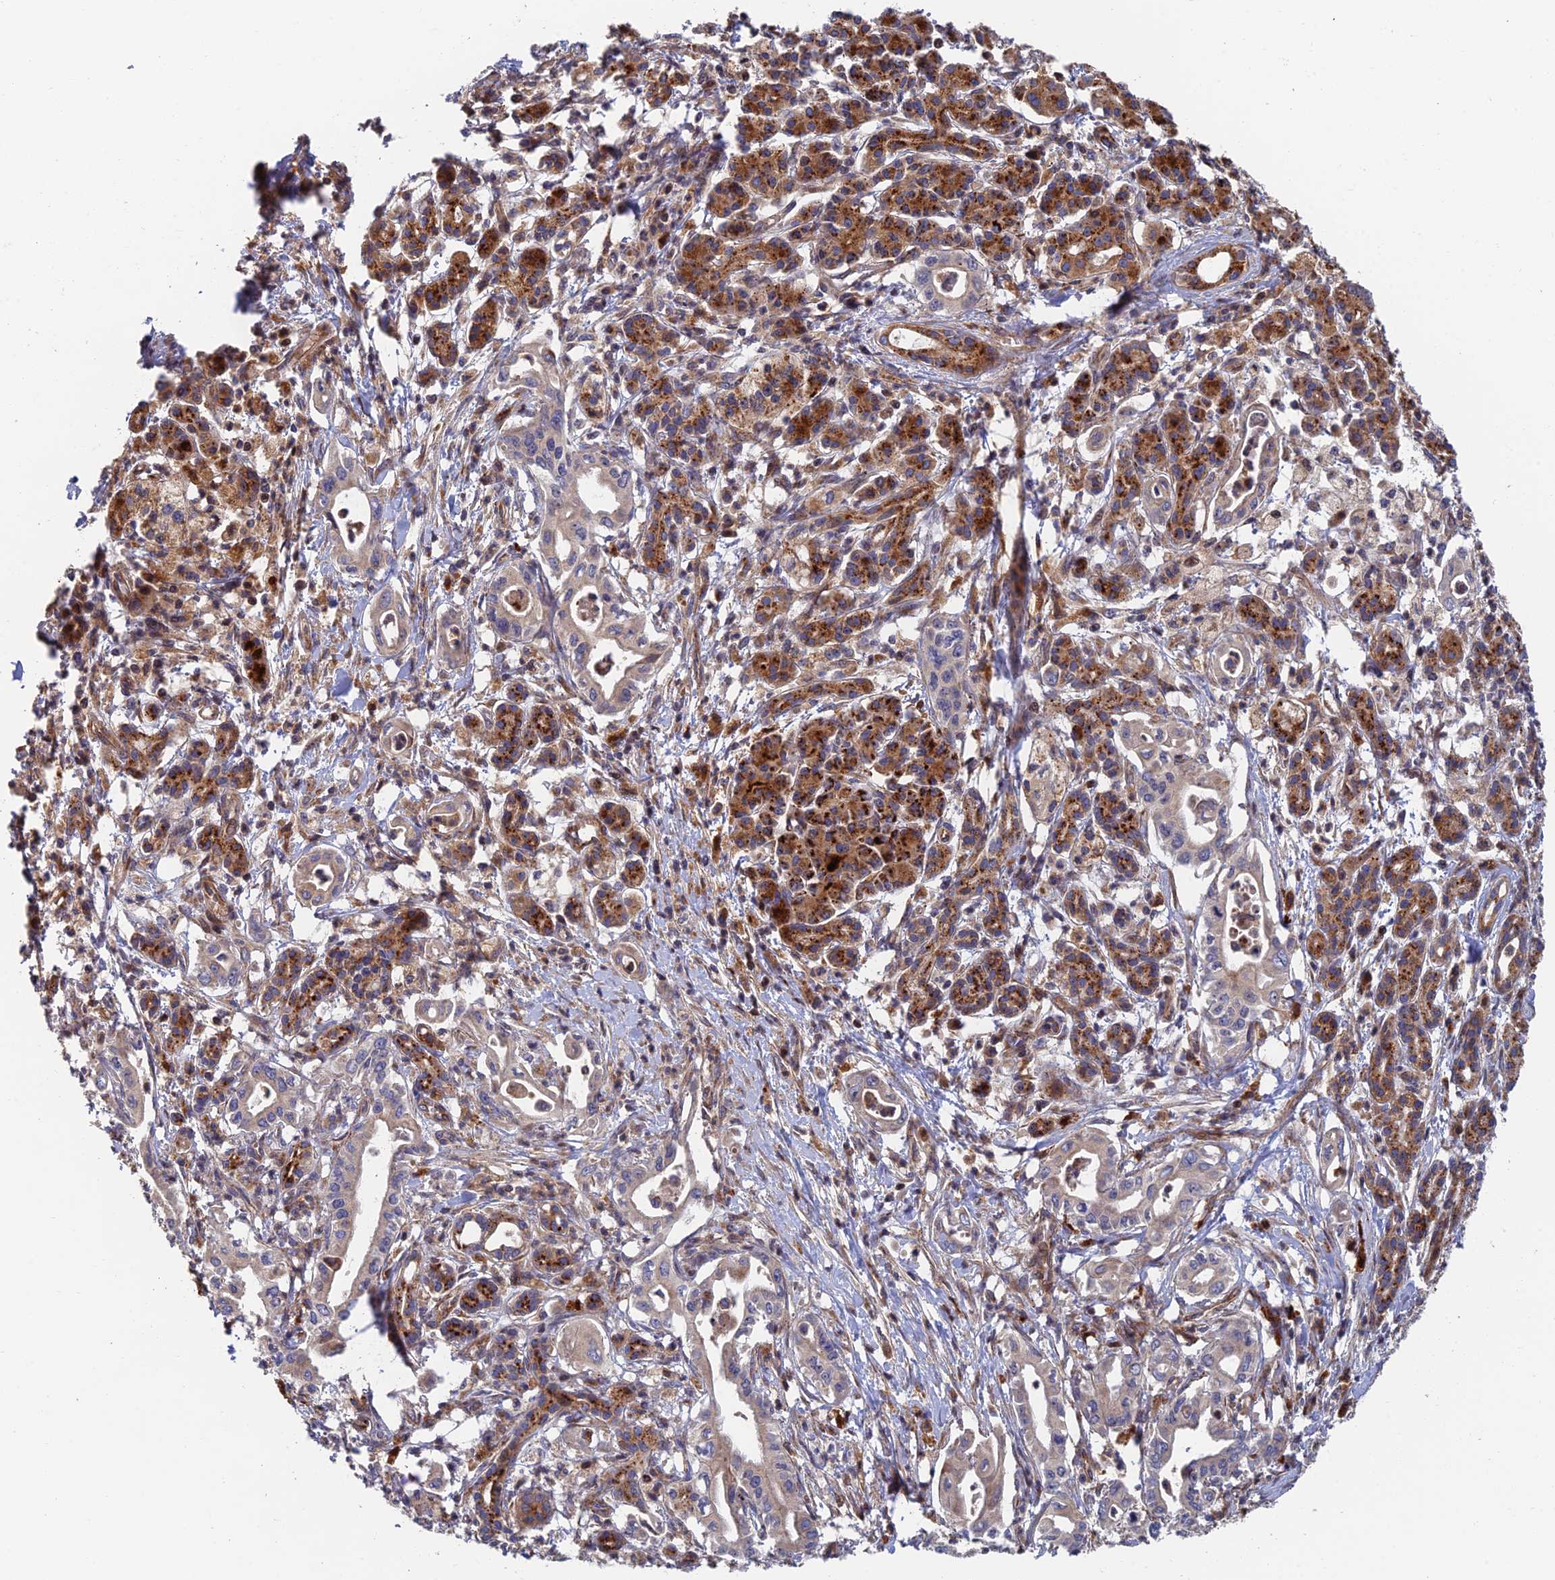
{"staining": {"intensity": "negative", "quantity": "none", "location": "none"}, "tissue": "pancreatic cancer", "cell_type": "Tumor cells", "image_type": "cancer", "snomed": [{"axis": "morphology", "description": "Adenocarcinoma, NOS"}, {"axis": "topography", "description": "Pancreas"}], "caption": "This micrograph is of pancreatic cancer stained with immunohistochemistry (IHC) to label a protein in brown with the nuclei are counter-stained blue. There is no staining in tumor cells.", "gene": "PPP2R3C", "patient": {"sex": "female", "age": 77}}